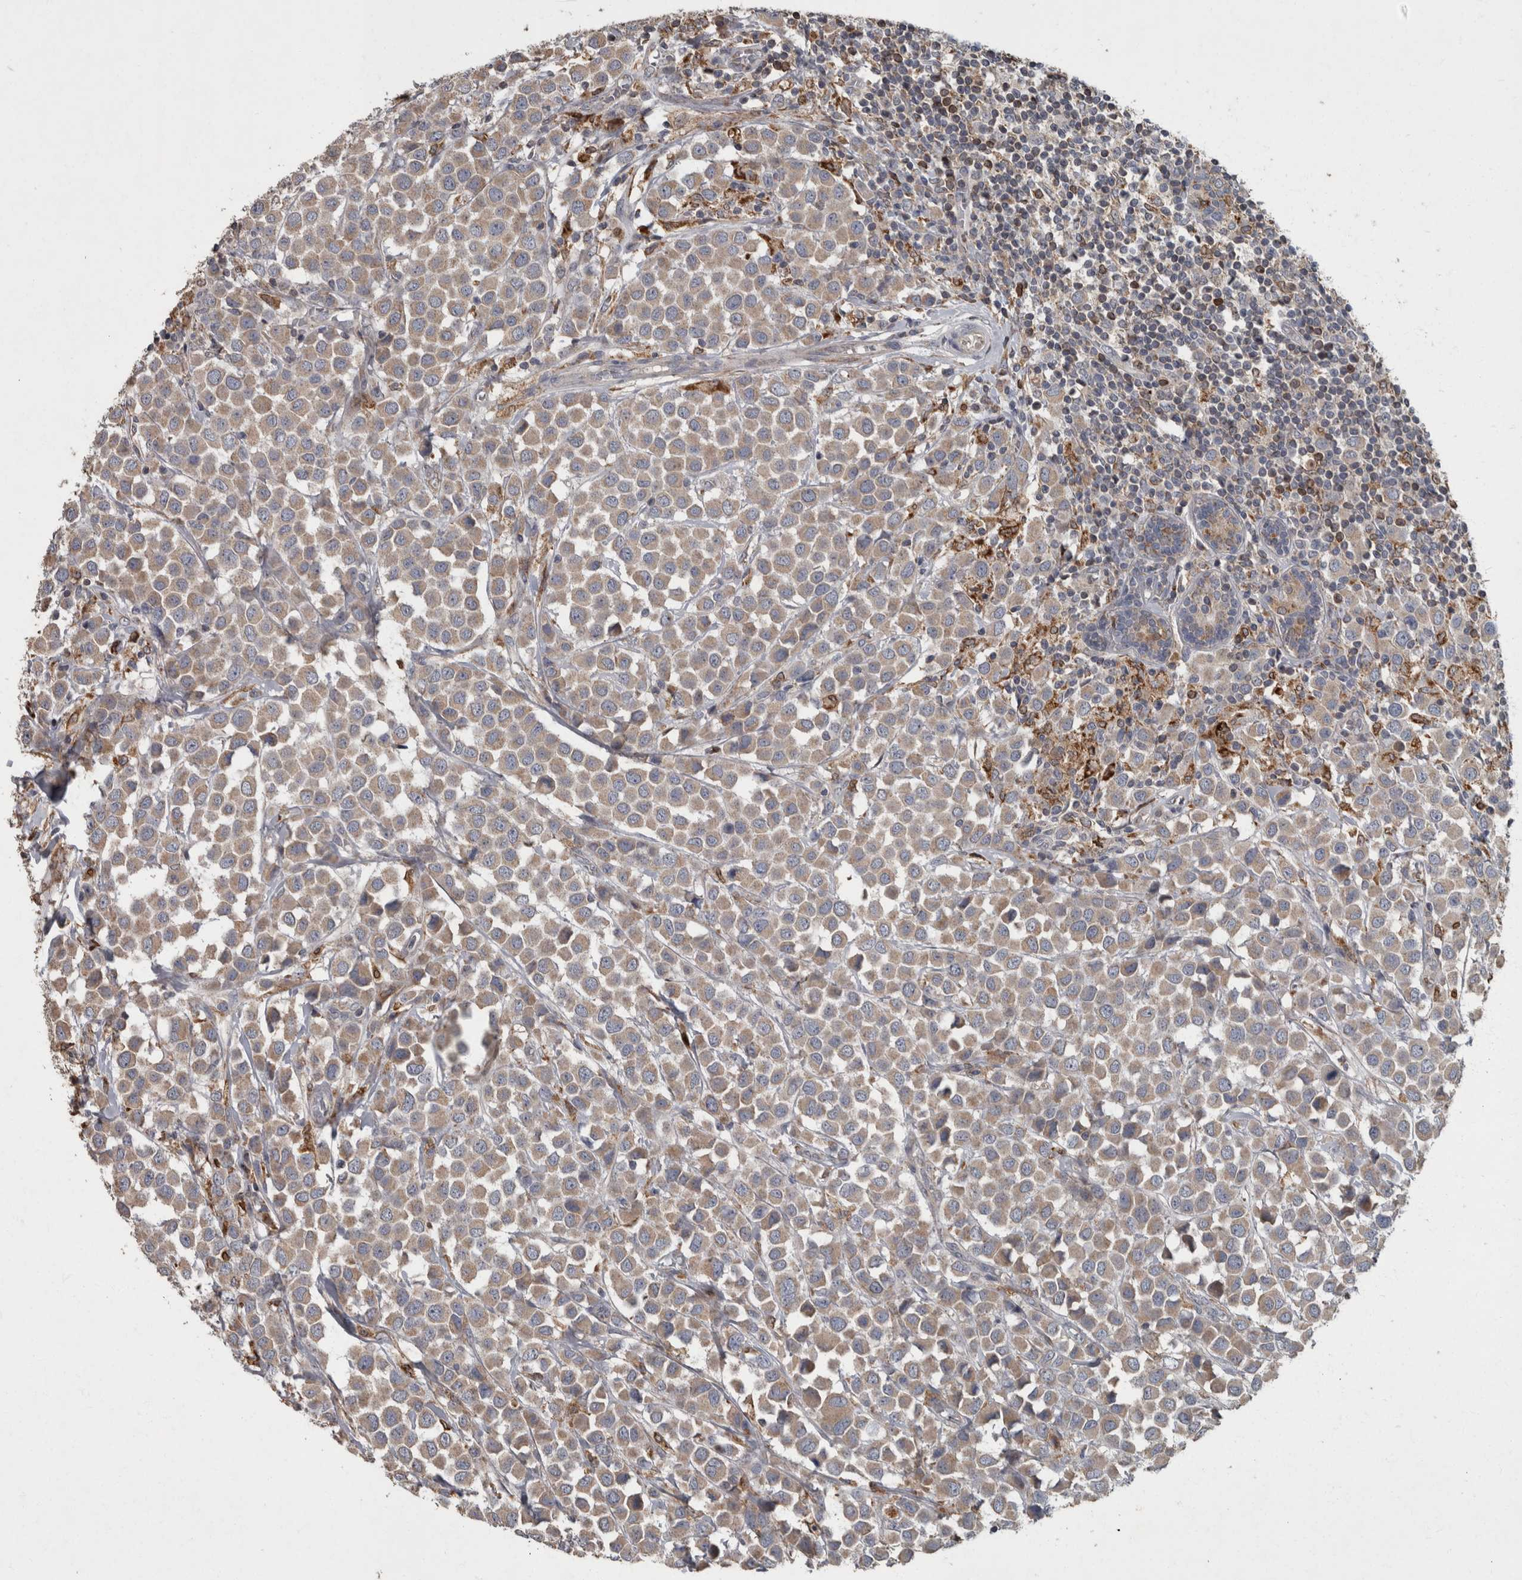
{"staining": {"intensity": "weak", "quantity": ">75%", "location": "cytoplasmic/membranous"}, "tissue": "breast cancer", "cell_type": "Tumor cells", "image_type": "cancer", "snomed": [{"axis": "morphology", "description": "Duct carcinoma"}, {"axis": "topography", "description": "Breast"}], "caption": "Protein positivity by IHC displays weak cytoplasmic/membranous positivity in about >75% of tumor cells in breast cancer.", "gene": "PPP1R3C", "patient": {"sex": "female", "age": 61}}